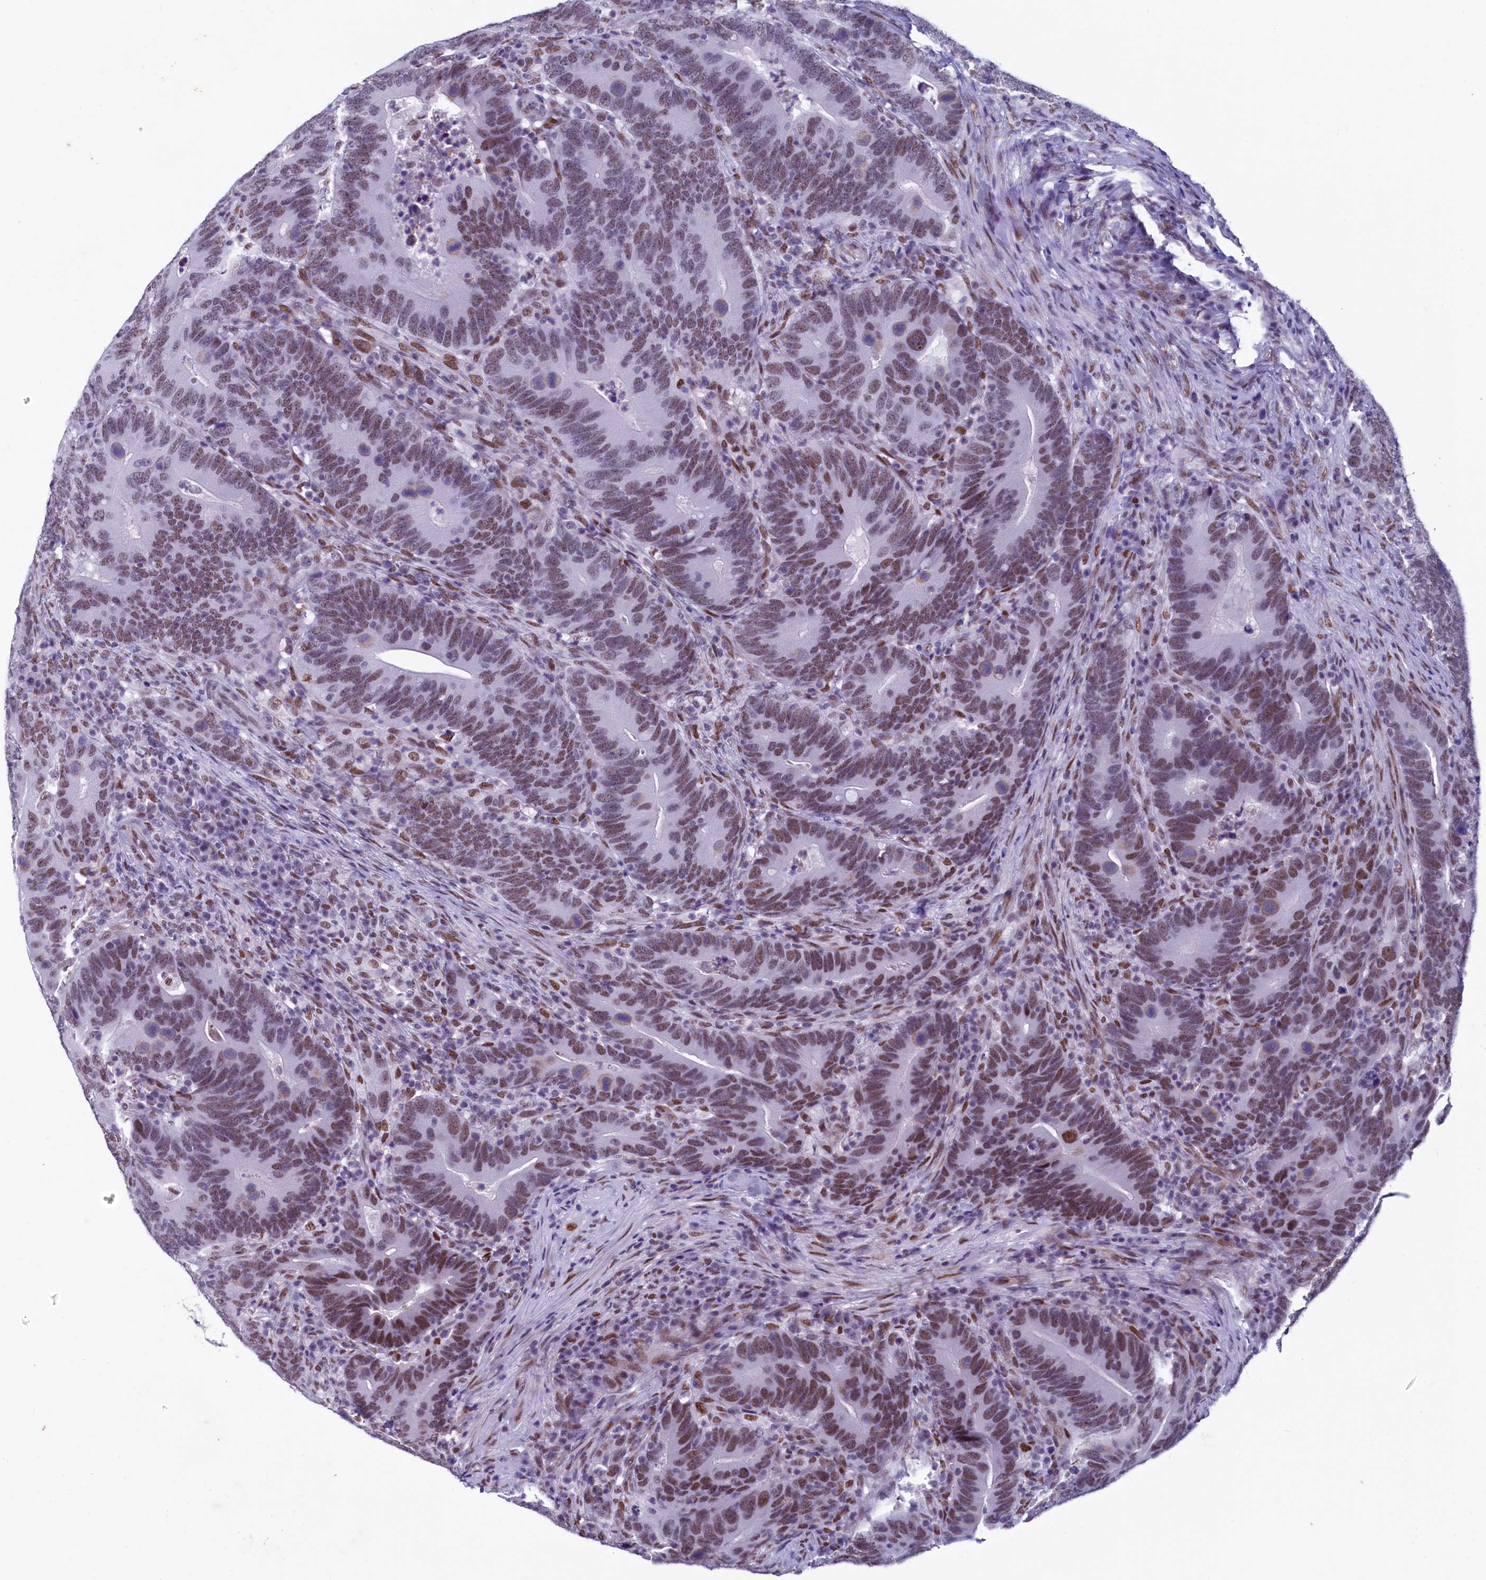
{"staining": {"intensity": "moderate", "quantity": ">75%", "location": "nuclear"}, "tissue": "colorectal cancer", "cell_type": "Tumor cells", "image_type": "cancer", "snomed": [{"axis": "morphology", "description": "Adenocarcinoma, NOS"}, {"axis": "topography", "description": "Colon"}], "caption": "Approximately >75% of tumor cells in human colorectal adenocarcinoma display moderate nuclear protein expression as visualized by brown immunohistochemical staining.", "gene": "SUGP2", "patient": {"sex": "female", "age": 66}}